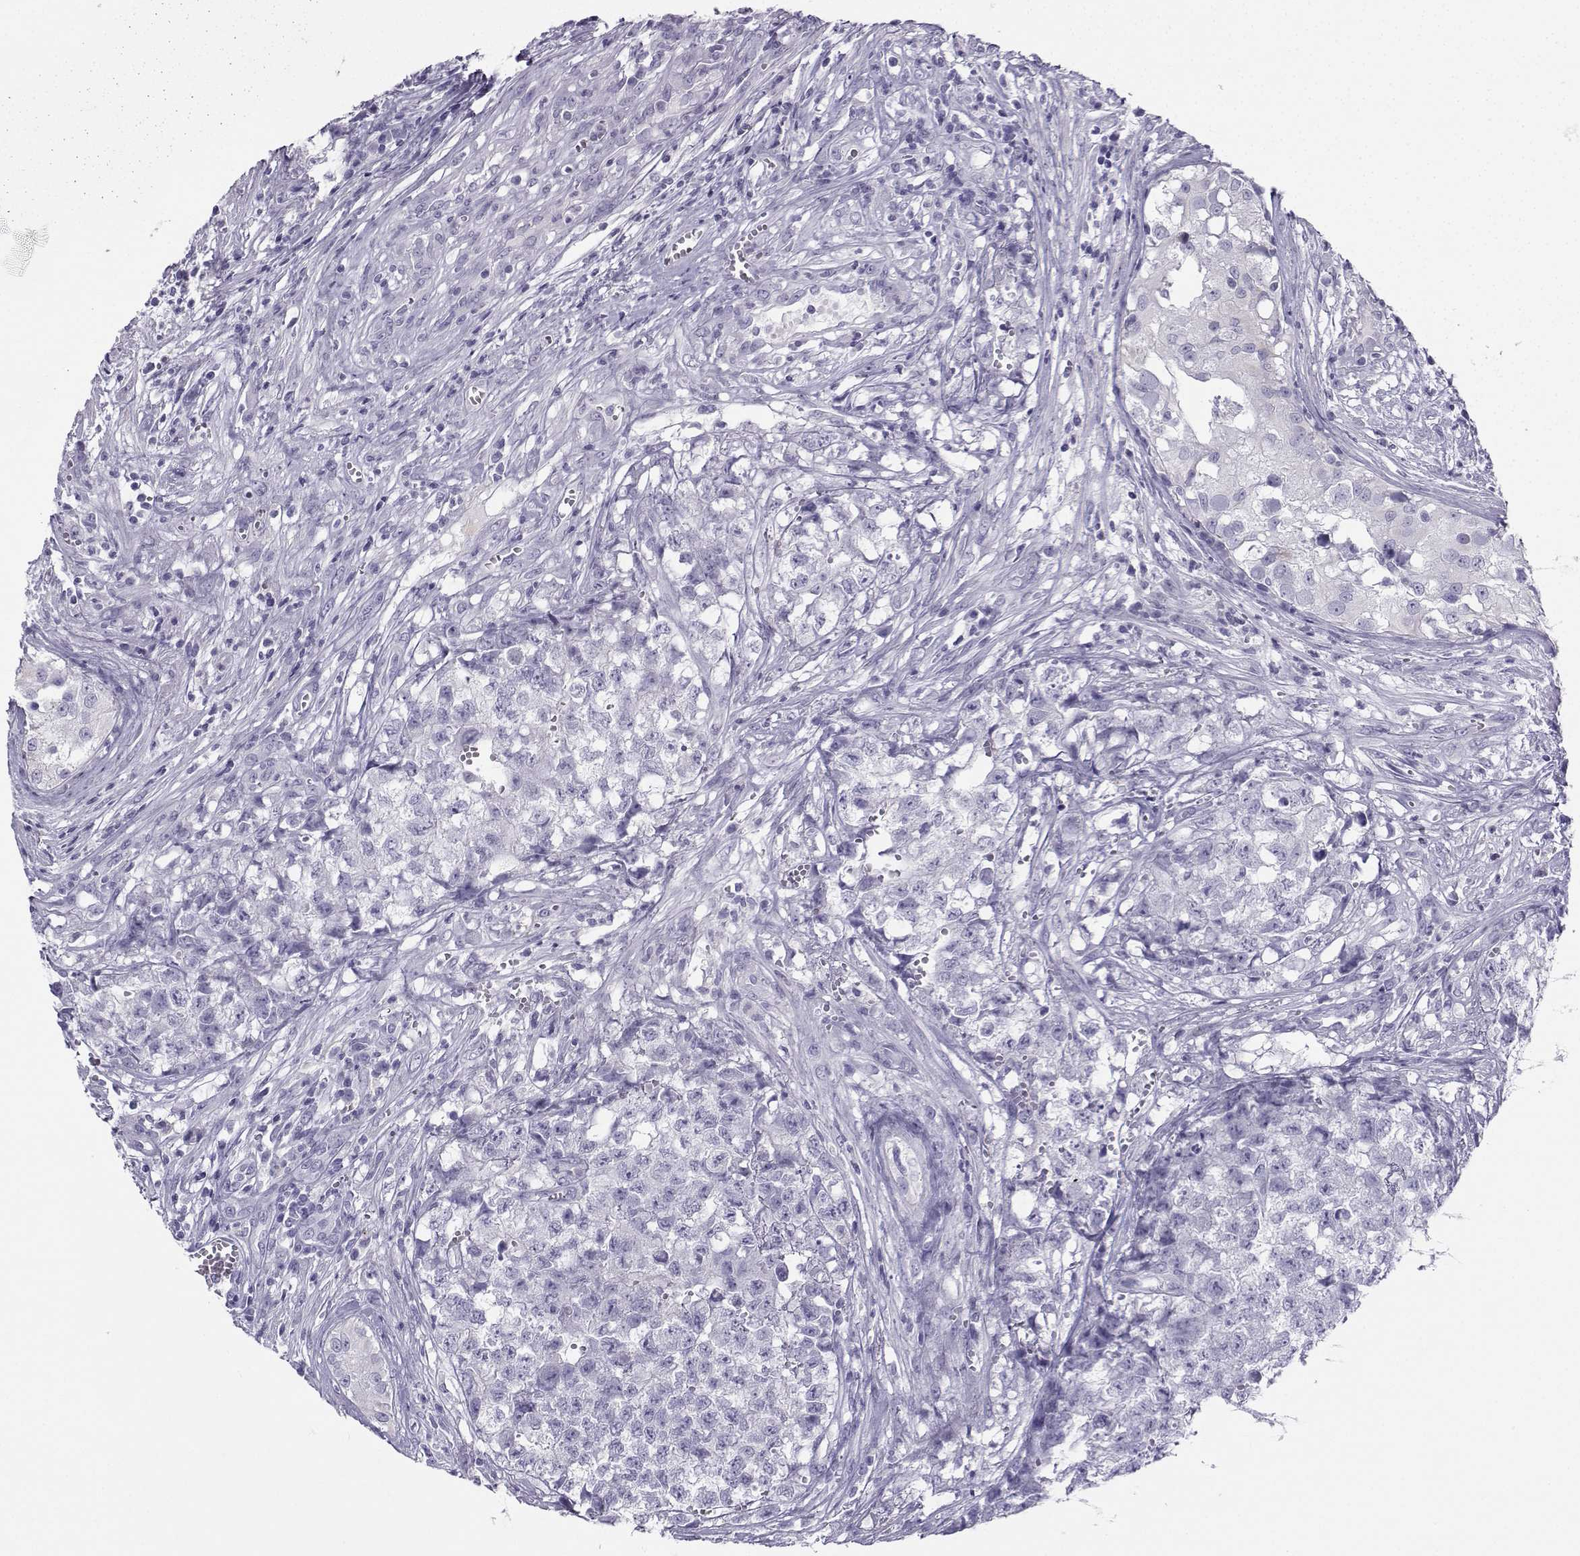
{"staining": {"intensity": "negative", "quantity": "none", "location": "none"}, "tissue": "testis cancer", "cell_type": "Tumor cells", "image_type": "cancer", "snomed": [{"axis": "morphology", "description": "Seminoma, NOS"}, {"axis": "morphology", "description": "Carcinoma, Embryonal, NOS"}, {"axis": "topography", "description": "Testis"}], "caption": "Immunohistochemical staining of human testis cancer reveals no significant staining in tumor cells.", "gene": "NEFL", "patient": {"sex": "male", "age": 22}}